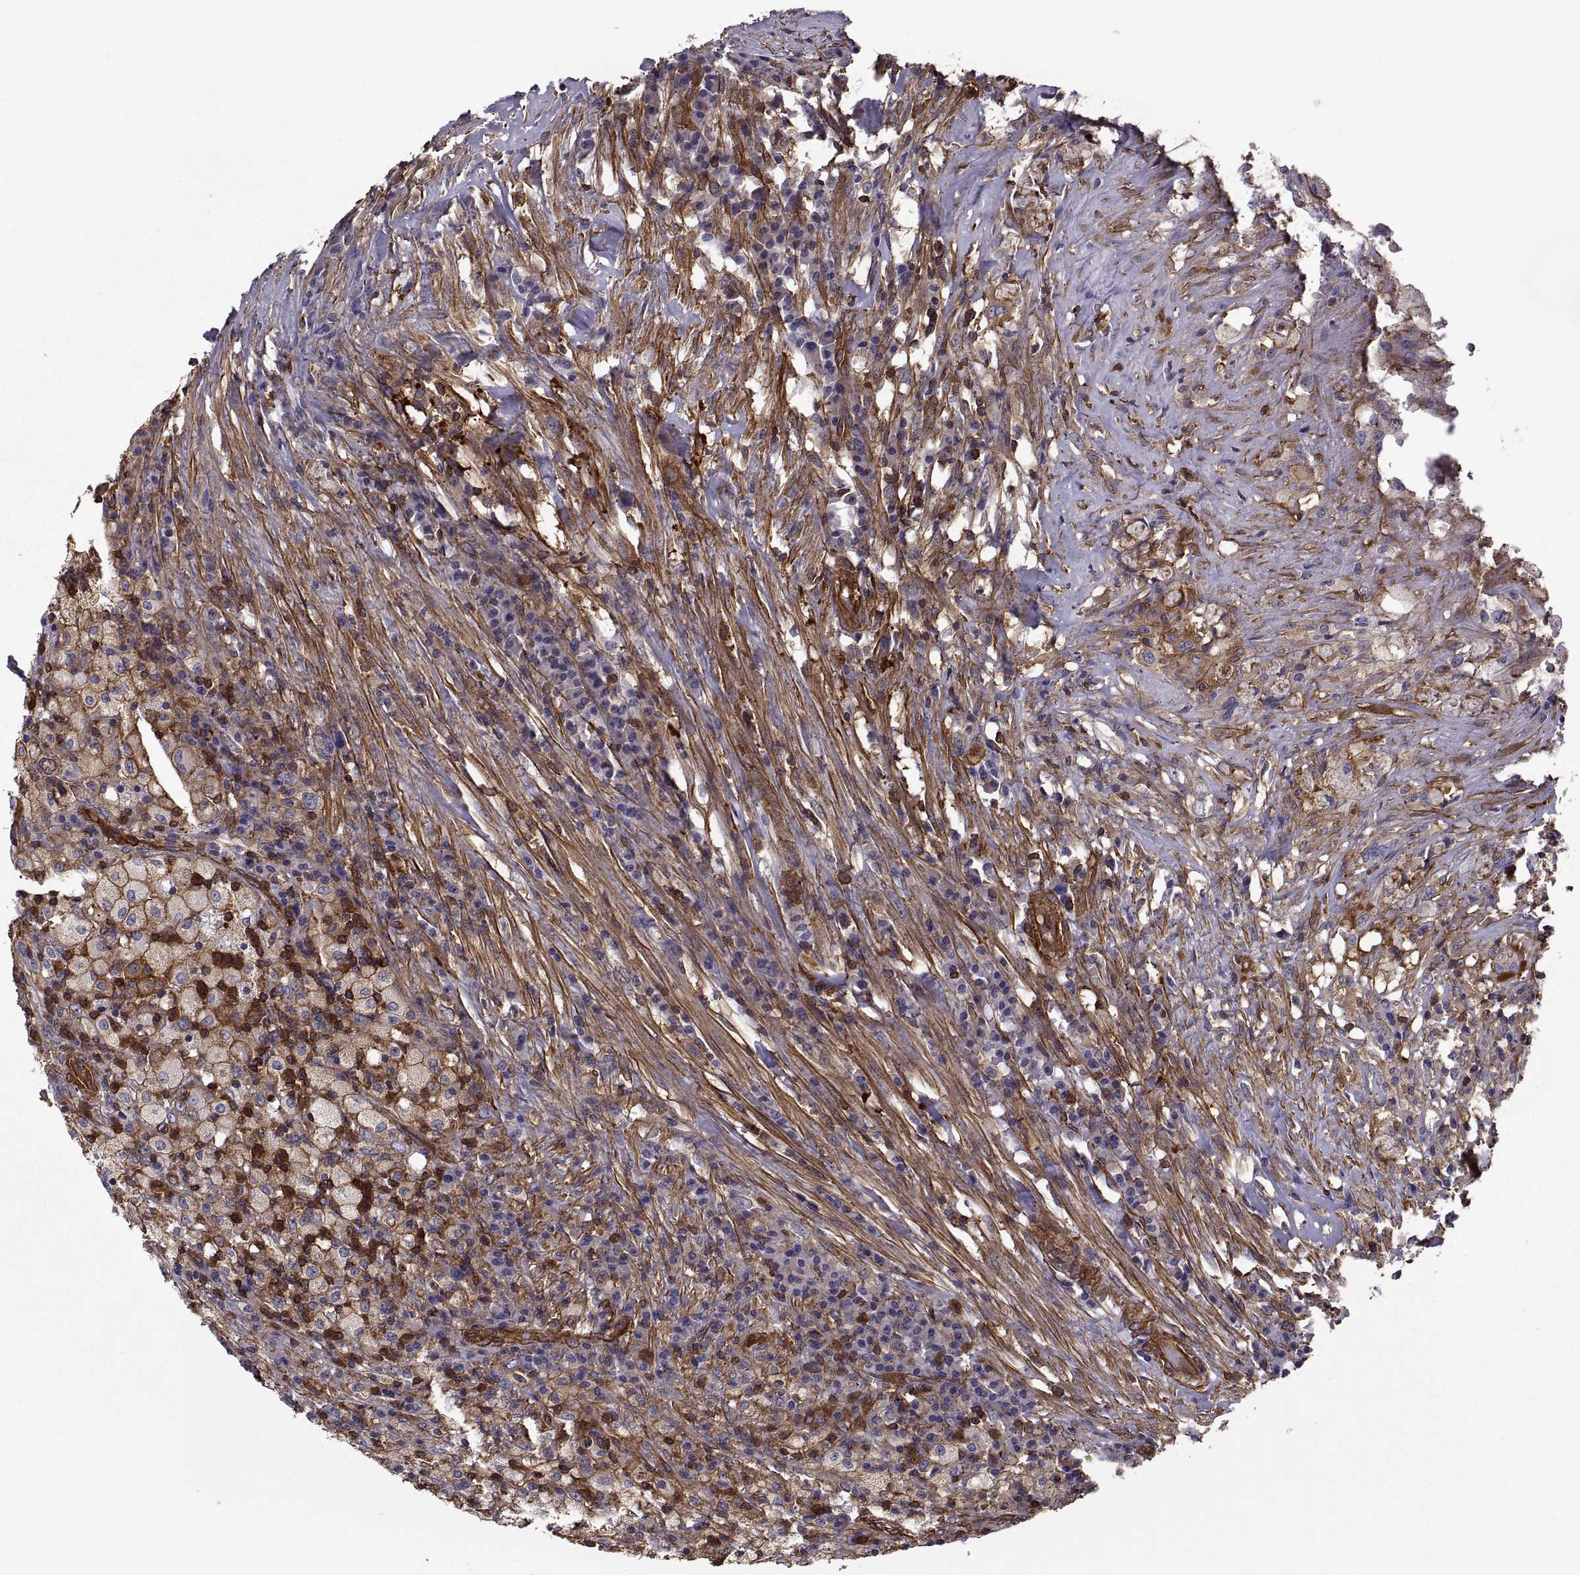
{"staining": {"intensity": "strong", "quantity": "25%-75%", "location": "cytoplasmic/membranous"}, "tissue": "testis cancer", "cell_type": "Tumor cells", "image_type": "cancer", "snomed": [{"axis": "morphology", "description": "Necrosis, NOS"}, {"axis": "morphology", "description": "Carcinoma, Embryonal, NOS"}, {"axis": "topography", "description": "Testis"}], "caption": "The immunohistochemical stain labels strong cytoplasmic/membranous positivity in tumor cells of testis cancer (embryonal carcinoma) tissue.", "gene": "MYH9", "patient": {"sex": "male", "age": 19}}